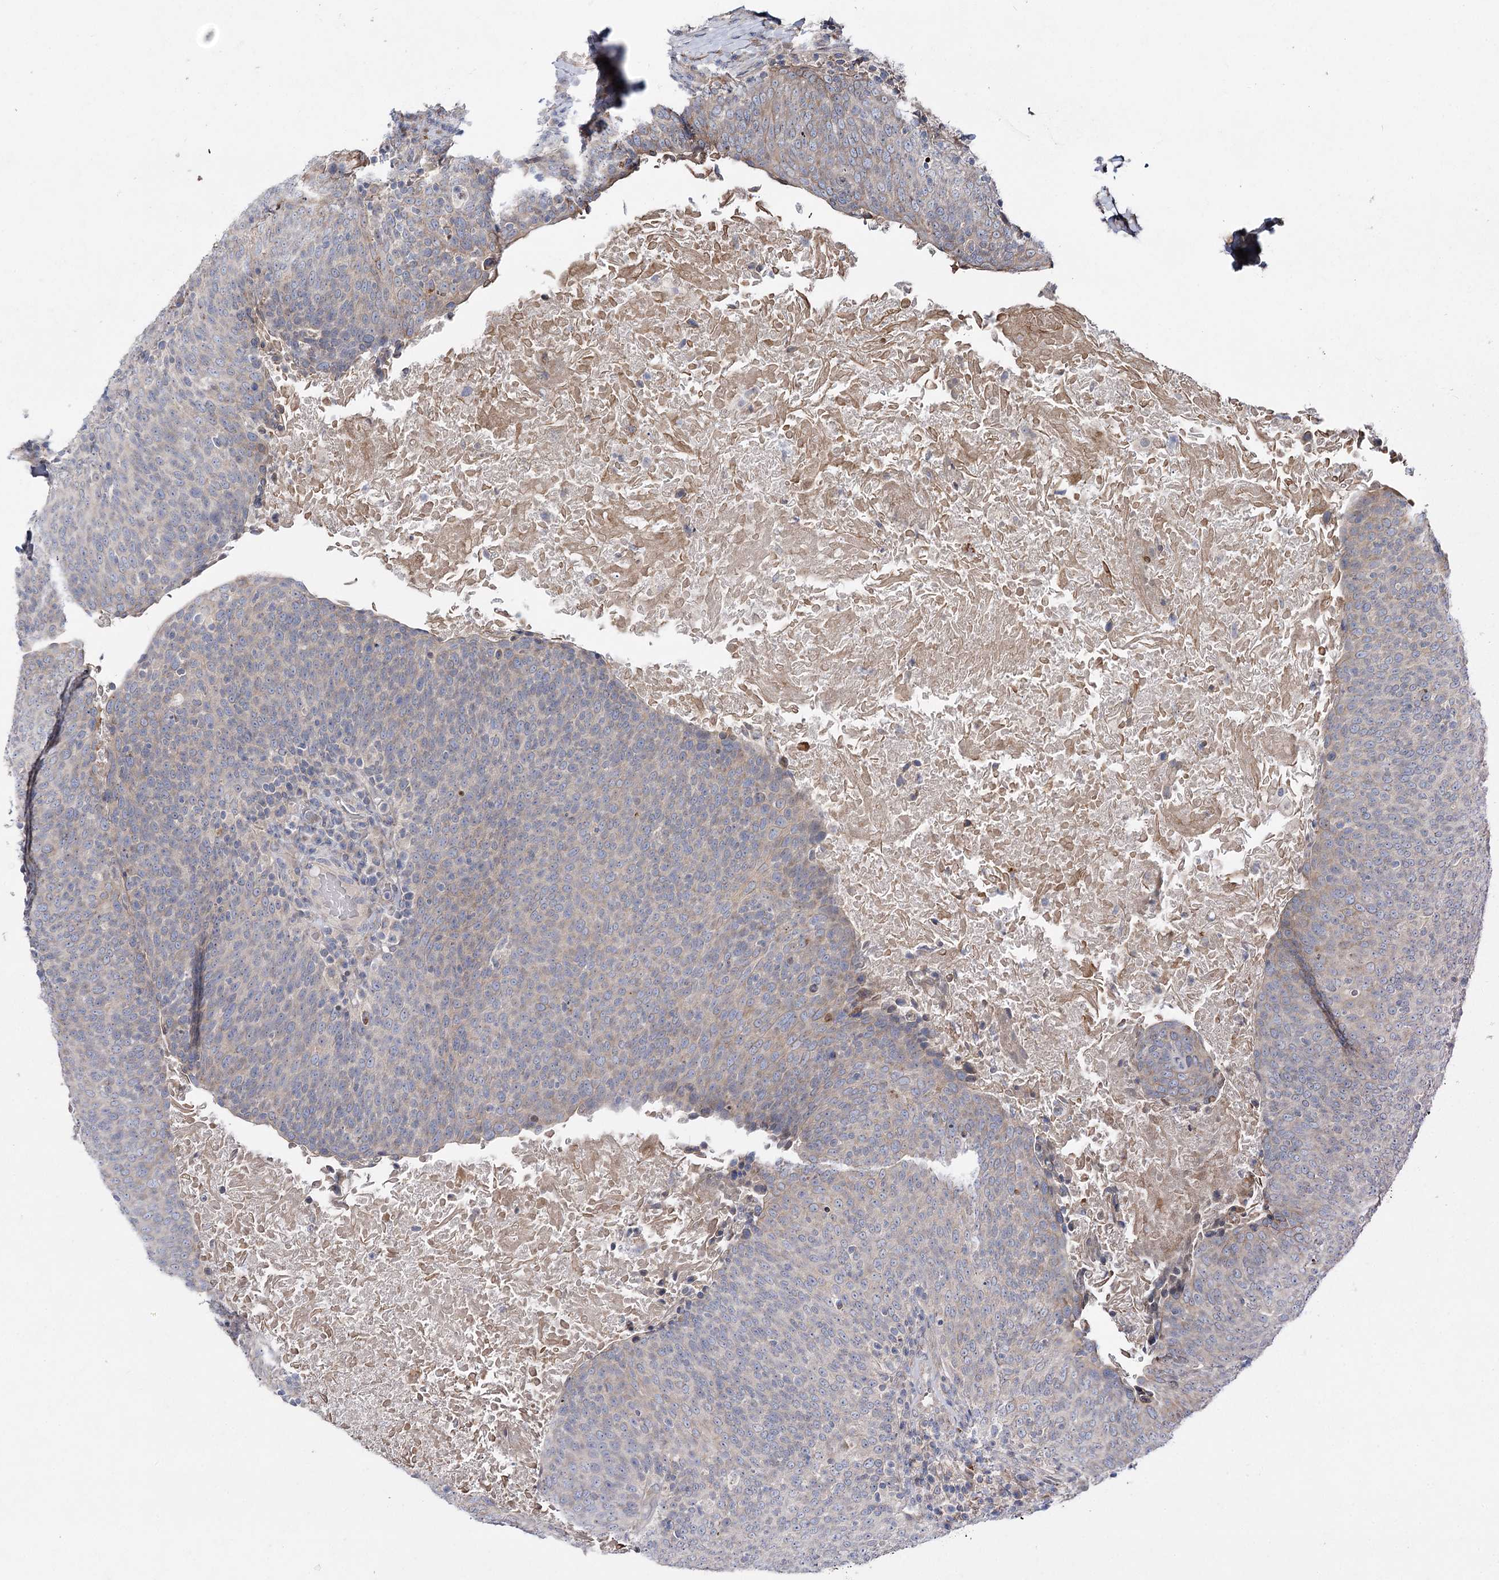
{"staining": {"intensity": "weak", "quantity": ">75%", "location": "cytoplasmic/membranous"}, "tissue": "head and neck cancer", "cell_type": "Tumor cells", "image_type": "cancer", "snomed": [{"axis": "morphology", "description": "Squamous cell carcinoma, NOS"}, {"axis": "morphology", "description": "Squamous cell carcinoma, metastatic, NOS"}, {"axis": "topography", "description": "Lymph node"}, {"axis": "topography", "description": "Head-Neck"}], "caption": "Immunohistochemical staining of metastatic squamous cell carcinoma (head and neck) reveals weak cytoplasmic/membranous protein expression in approximately >75% of tumor cells. The staining was performed using DAB, with brown indicating positive protein expression. Nuclei are stained blue with hematoxylin.", "gene": "SH3BP5L", "patient": {"sex": "male", "age": 62}}